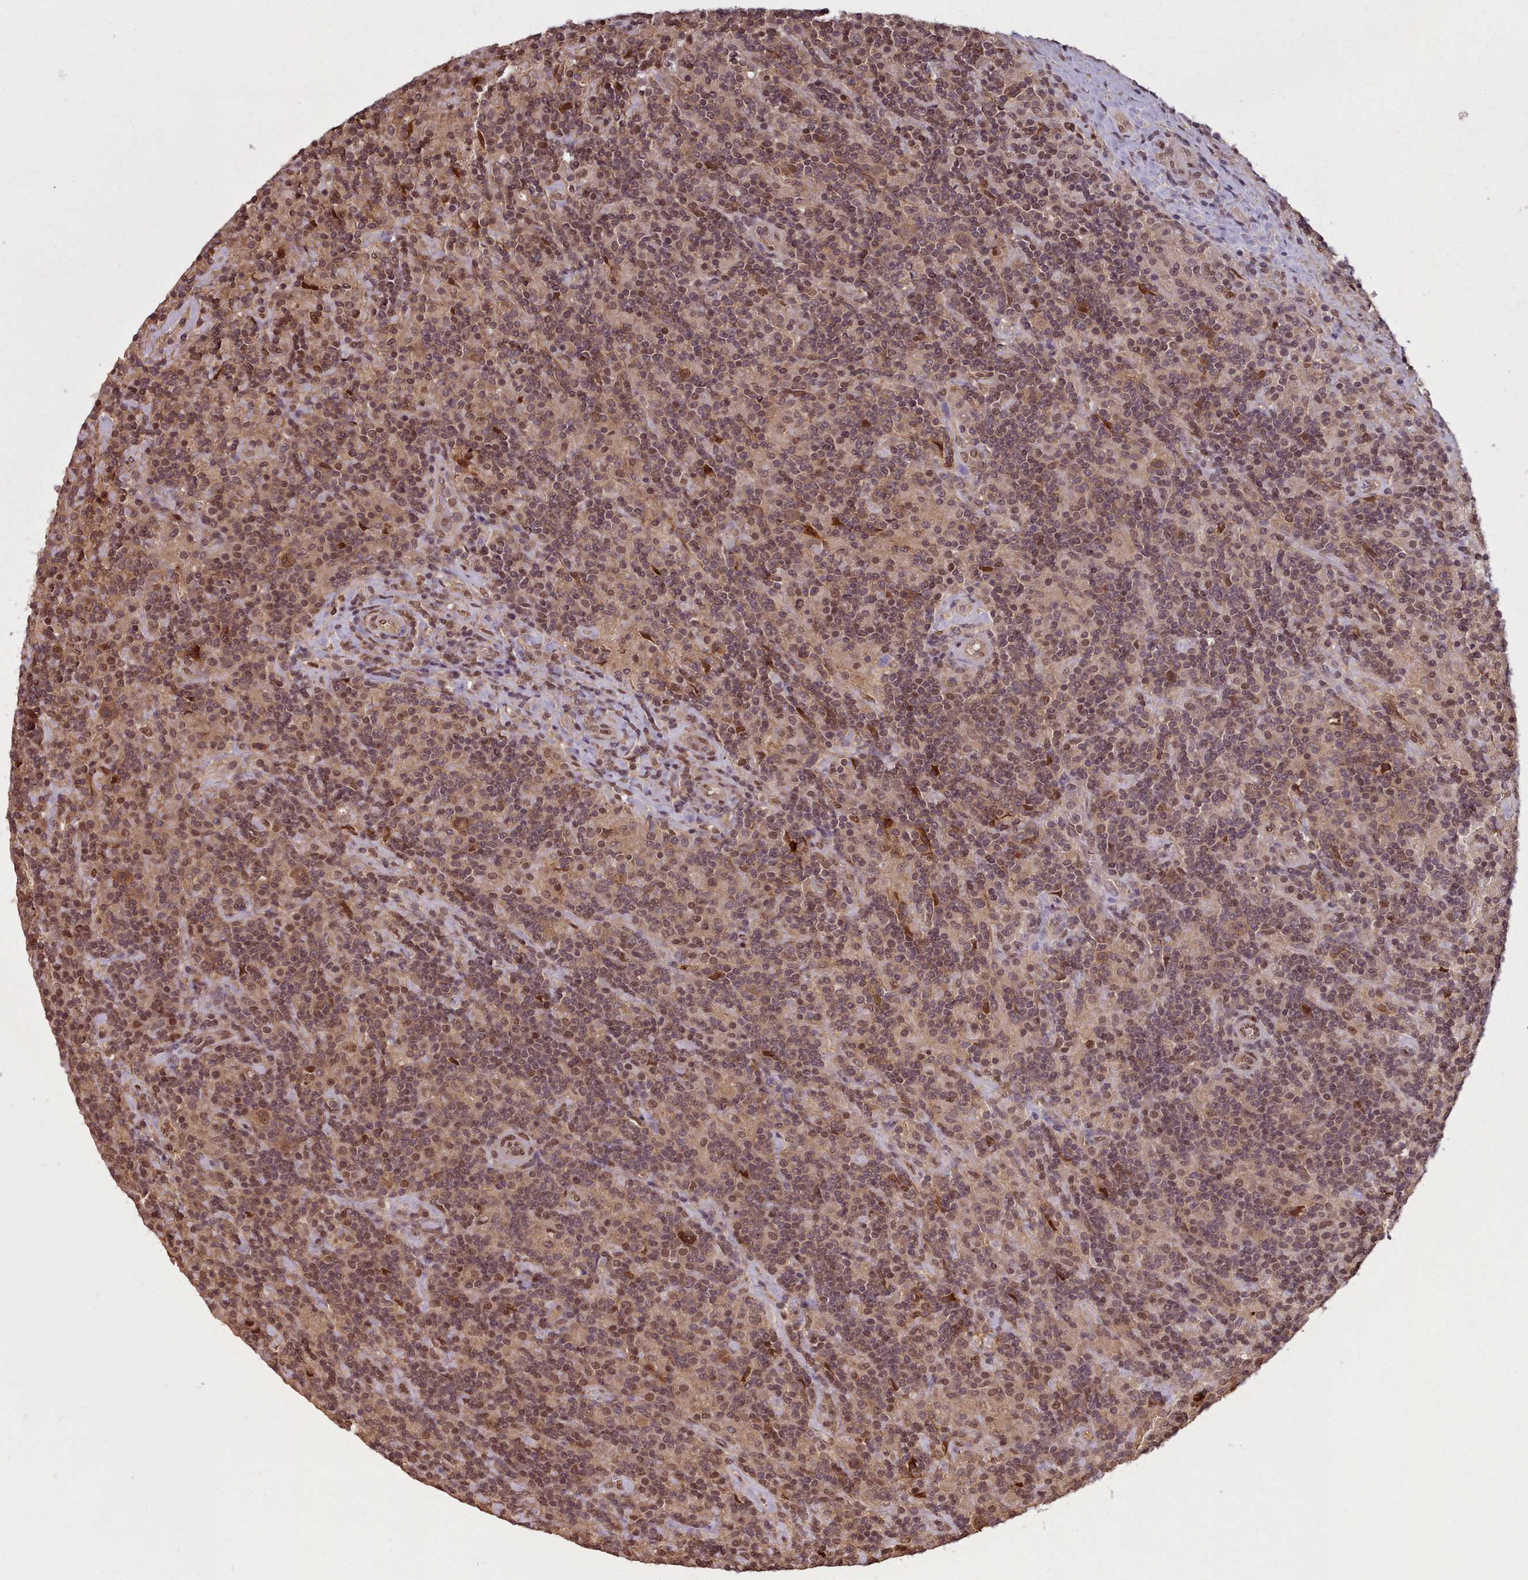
{"staining": {"intensity": "weak", "quantity": "25%-75%", "location": "nuclear"}, "tissue": "lymphoma", "cell_type": "Tumor cells", "image_type": "cancer", "snomed": [{"axis": "morphology", "description": "Hodgkin's disease, NOS"}, {"axis": "topography", "description": "Lymph node"}], "caption": "Tumor cells reveal low levels of weak nuclear positivity in approximately 25%-75% of cells in human lymphoma. (Stains: DAB in brown, nuclei in blue, Microscopy: brightfield microscopy at high magnification).", "gene": "RPS27A", "patient": {"sex": "male", "age": 70}}